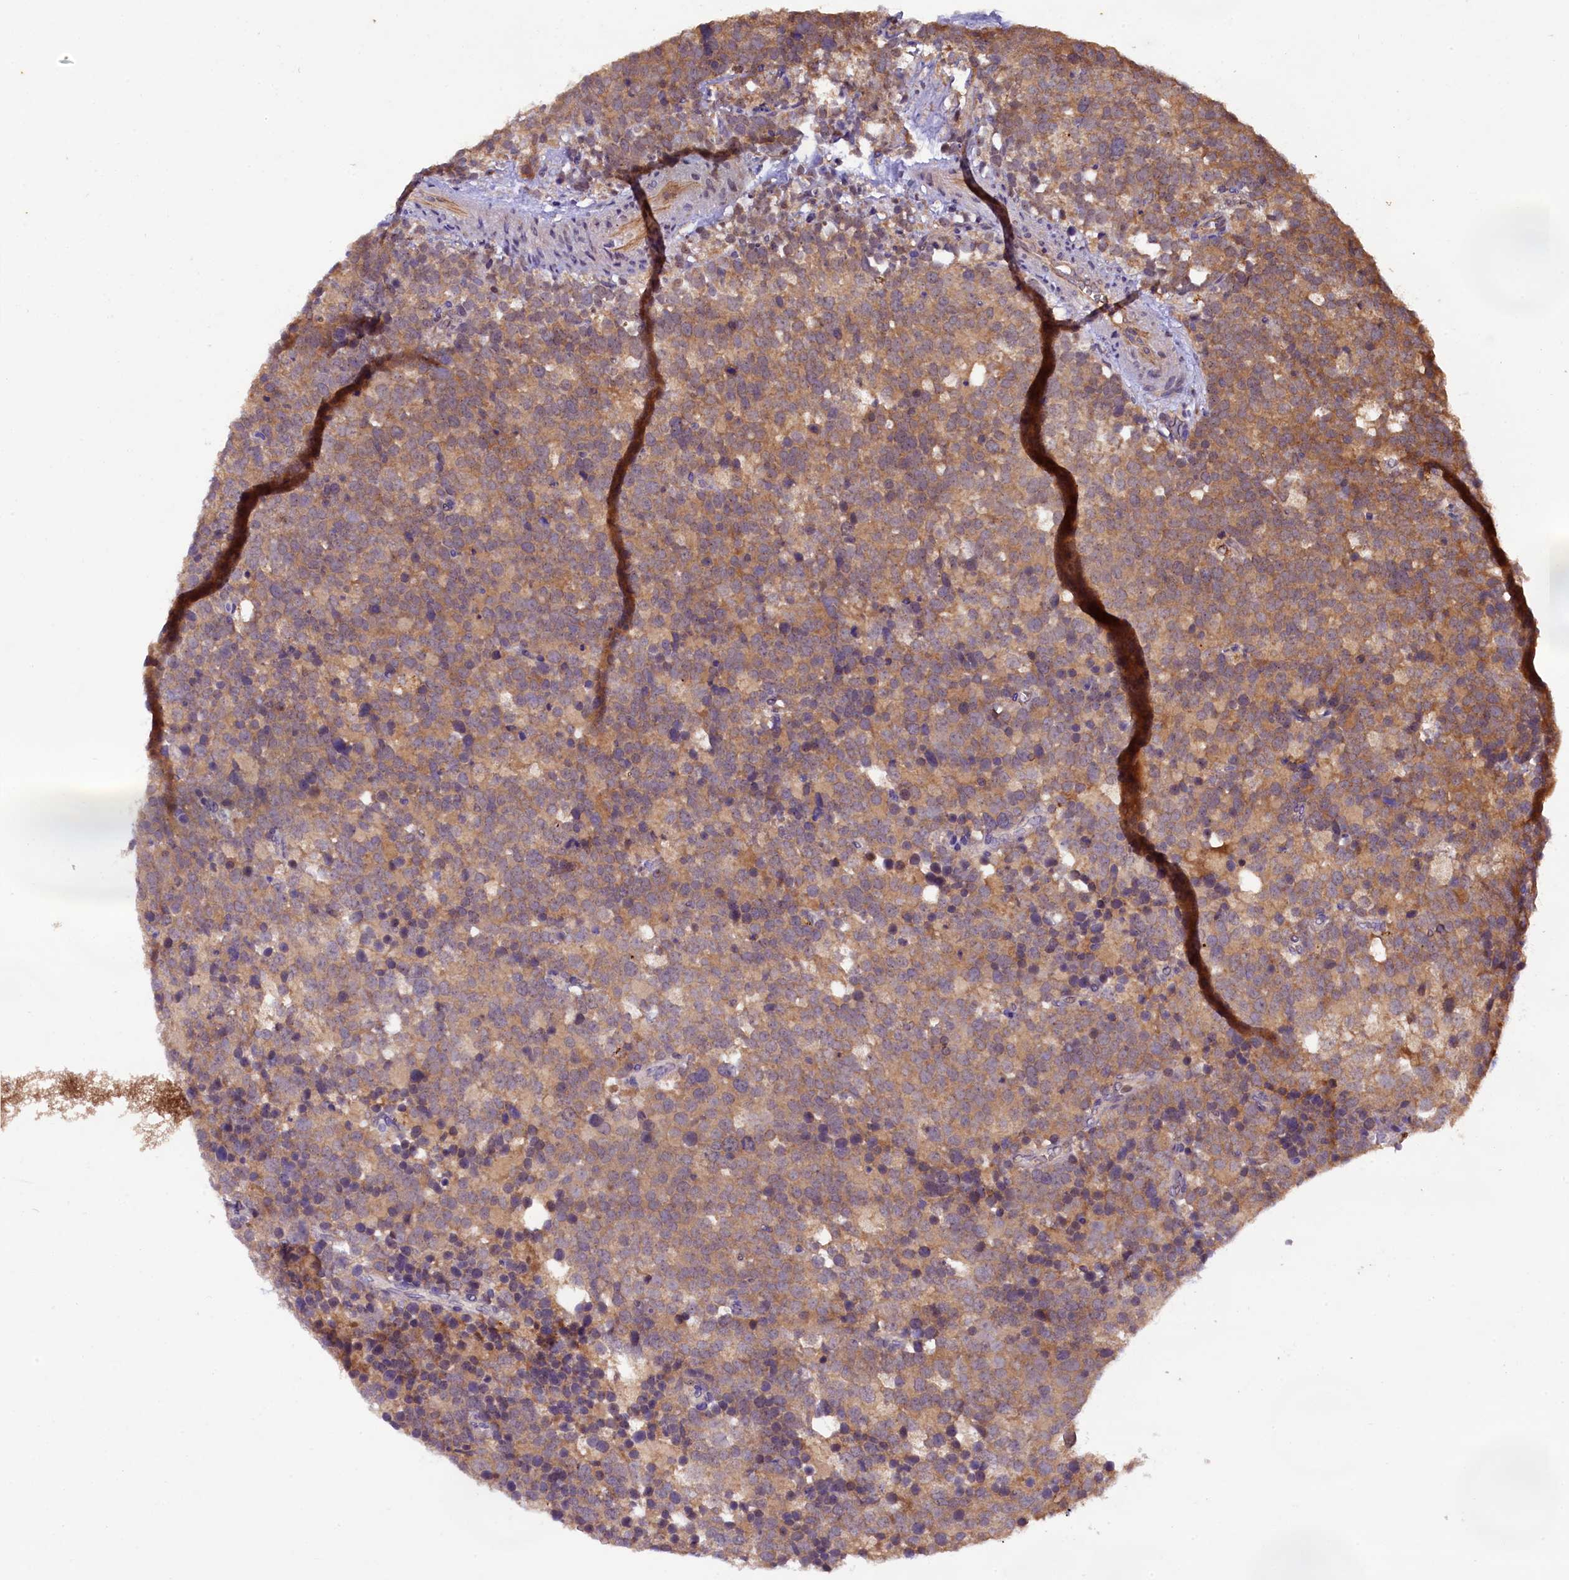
{"staining": {"intensity": "moderate", "quantity": ">75%", "location": "cytoplasmic/membranous"}, "tissue": "testis cancer", "cell_type": "Tumor cells", "image_type": "cancer", "snomed": [{"axis": "morphology", "description": "Seminoma, NOS"}, {"axis": "topography", "description": "Testis"}], "caption": "Protein analysis of testis cancer (seminoma) tissue exhibits moderate cytoplasmic/membranous positivity in about >75% of tumor cells.", "gene": "PLXNB1", "patient": {"sex": "male", "age": 71}}